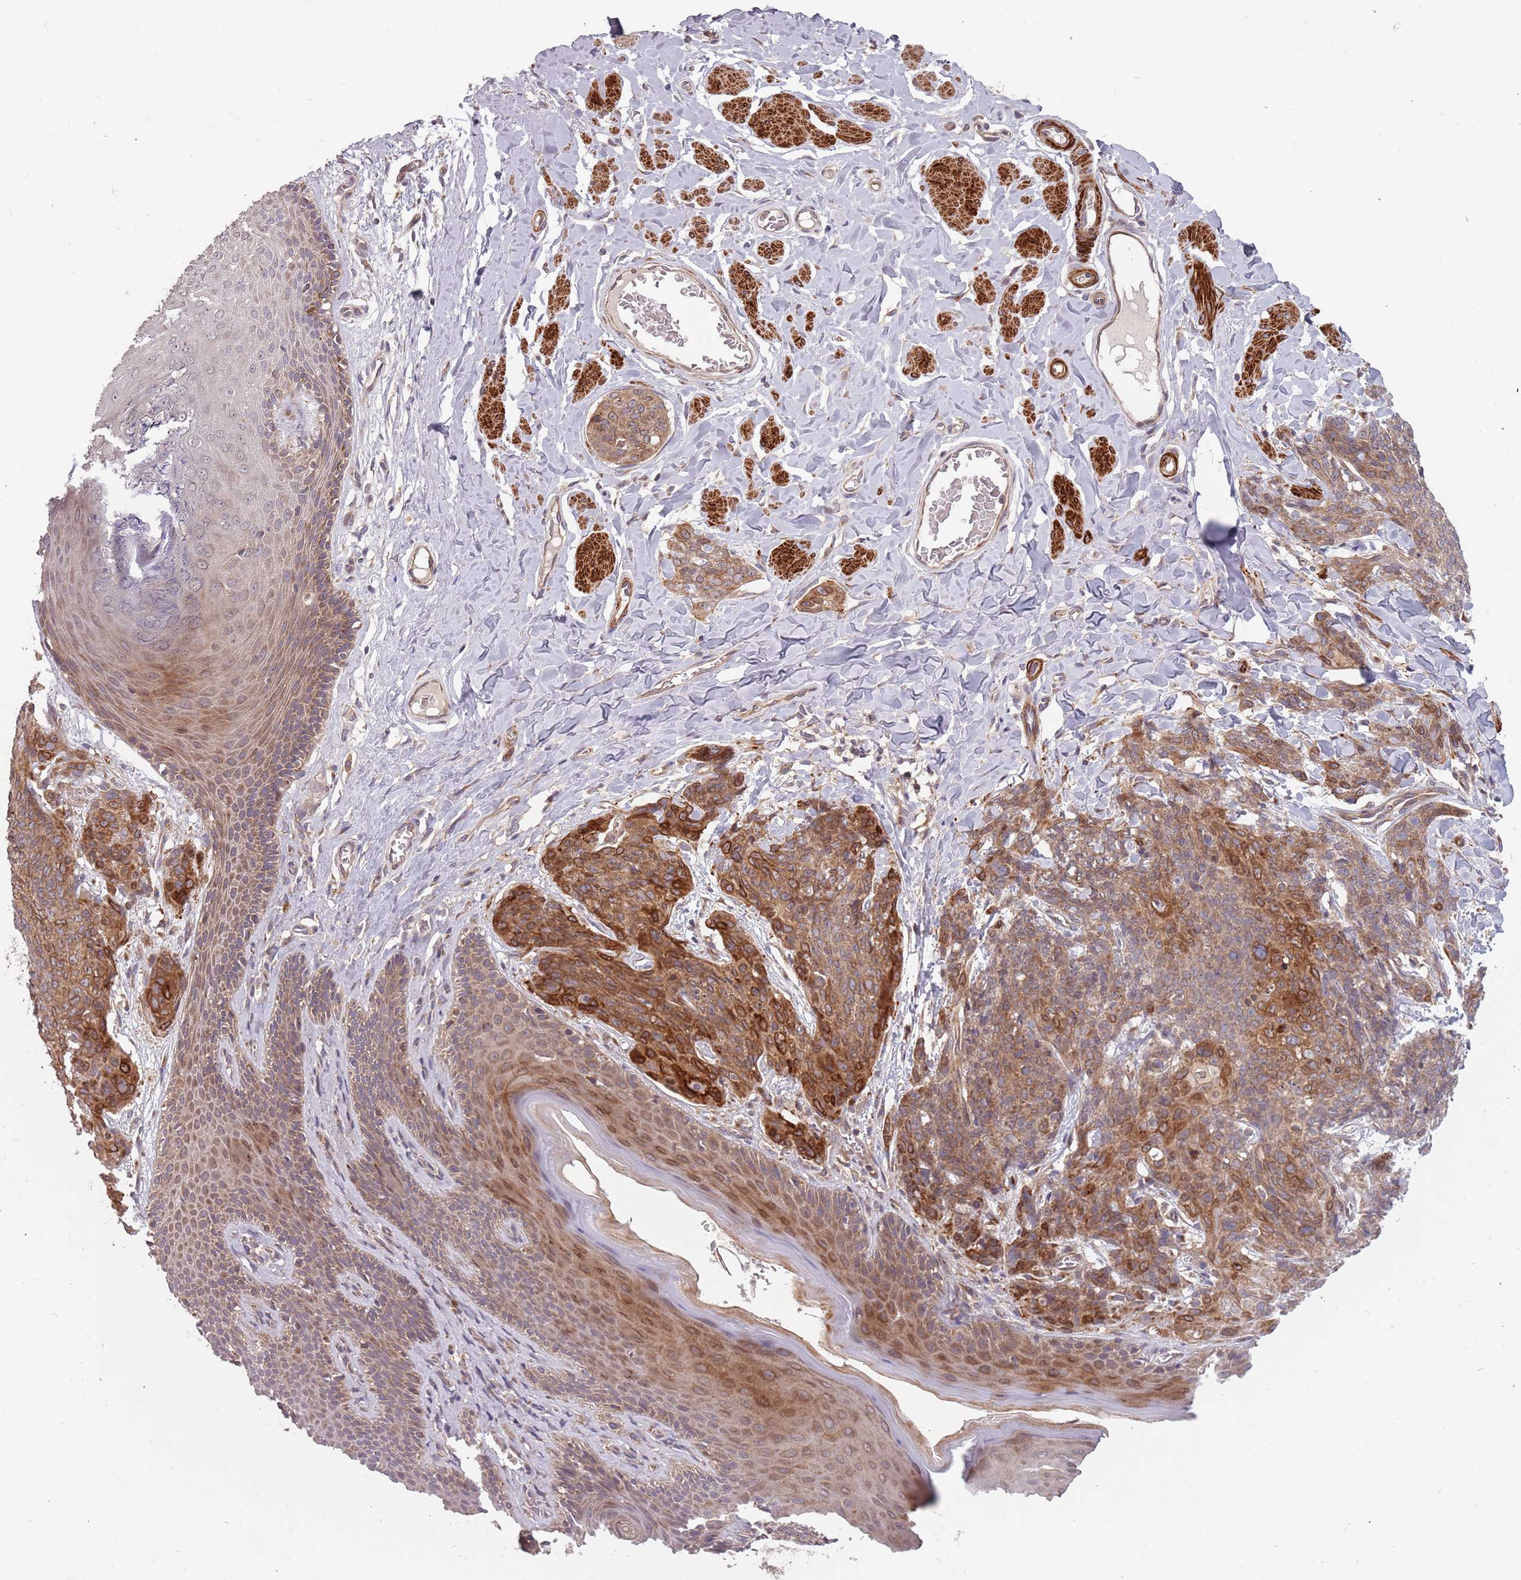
{"staining": {"intensity": "moderate", "quantity": ">75%", "location": "cytoplasmic/membranous"}, "tissue": "skin cancer", "cell_type": "Tumor cells", "image_type": "cancer", "snomed": [{"axis": "morphology", "description": "Squamous cell carcinoma, NOS"}, {"axis": "topography", "description": "Skin"}, {"axis": "topography", "description": "Vulva"}], "caption": "Immunohistochemistry (DAB) staining of human skin squamous cell carcinoma demonstrates moderate cytoplasmic/membranous protein staining in approximately >75% of tumor cells.", "gene": "PLD6", "patient": {"sex": "female", "age": 85}}